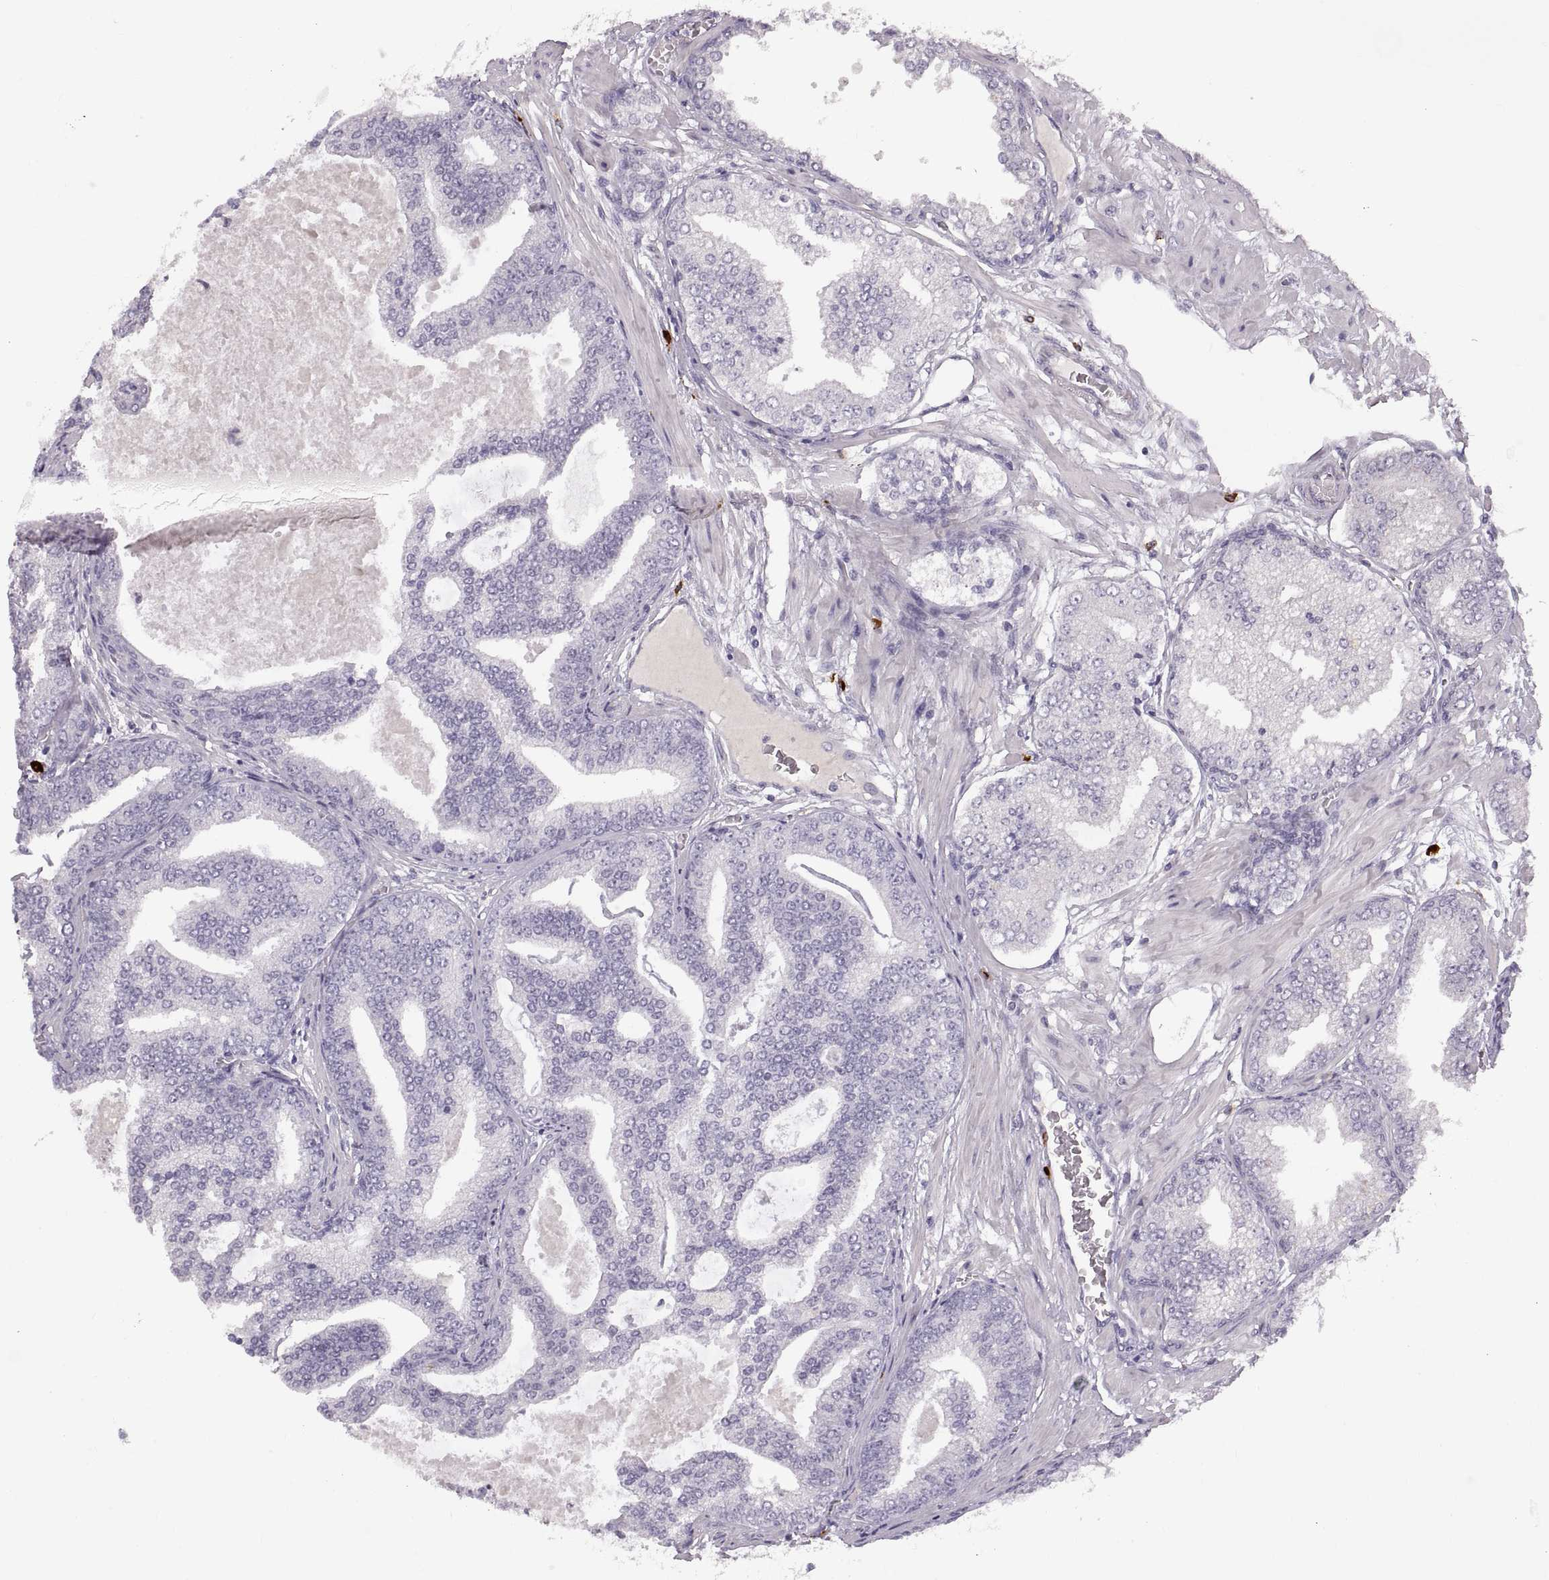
{"staining": {"intensity": "negative", "quantity": "none", "location": "none"}, "tissue": "prostate cancer", "cell_type": "Tumor cells", "image_type": "cancer", "snomed": [{"axis": "morphology", "description": "Adenocarcinoma, NOS"}, {"axis": "topography", "description": "Prostate"}], "caption": "This is an immunohistochemistry (IHC) histopathology image of human prostate cancer. There is no expression in tumor cells.", "gene": "WFDC8", "patient": {"sex": "male", "age": 64}}